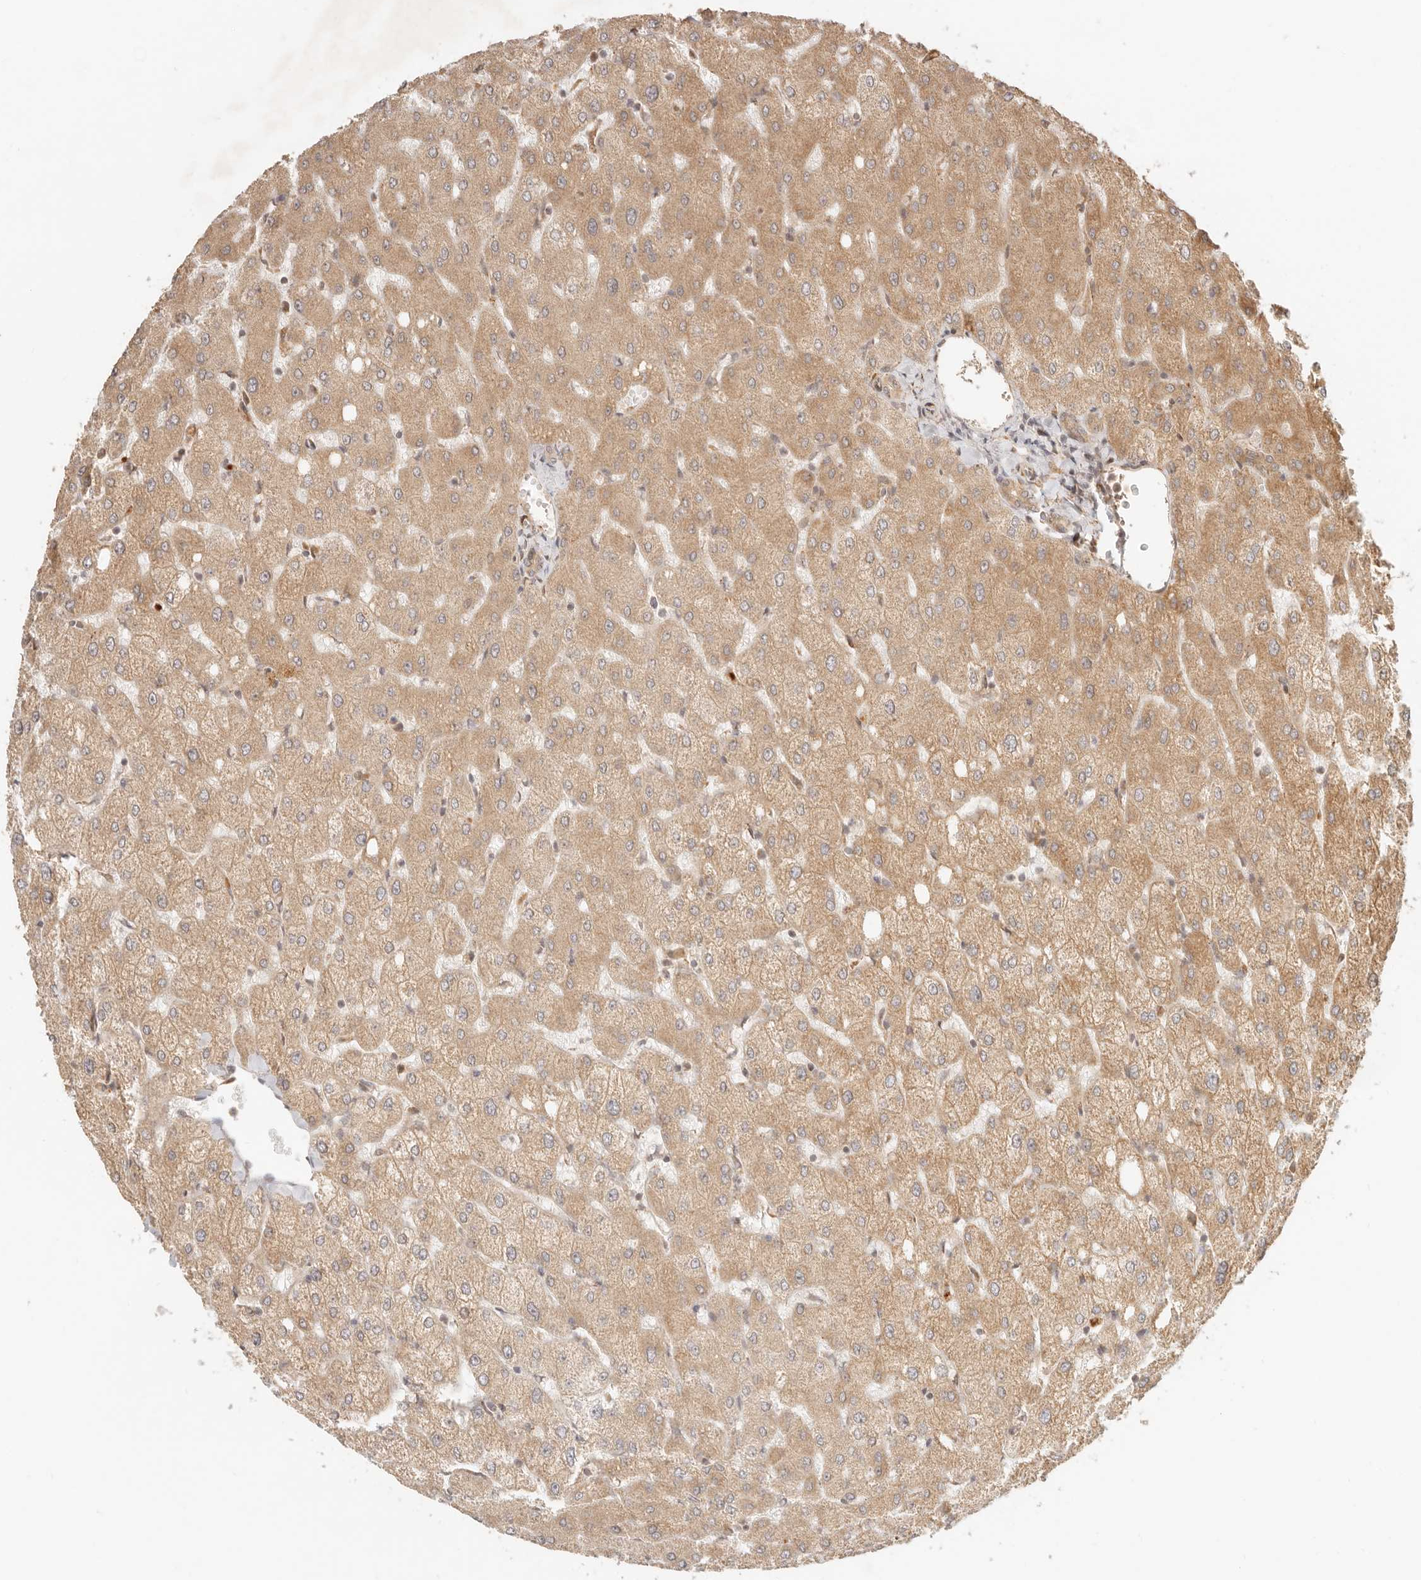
{"staining": {"intensity": "moderate", "quantity": "25%-75%", "location": "cytoplasmic/membranous"}, "tissue": "liver", "cell_type": "Cholangiocytes", "image_type": "normal", "snomed": [{"axis": "morphology", "description": "Normal tissue, NOS"}, {"axis": "topography", "description": "Liver"}], "caption": "This image shows IHC staining of unremarkable liver, with medium moderate cytoplasmic/membranous positivity in approximately 25%-75% of cholangiocytes.", "gene": "BAALC", "patient": {"sex": "female", "age": 54}}